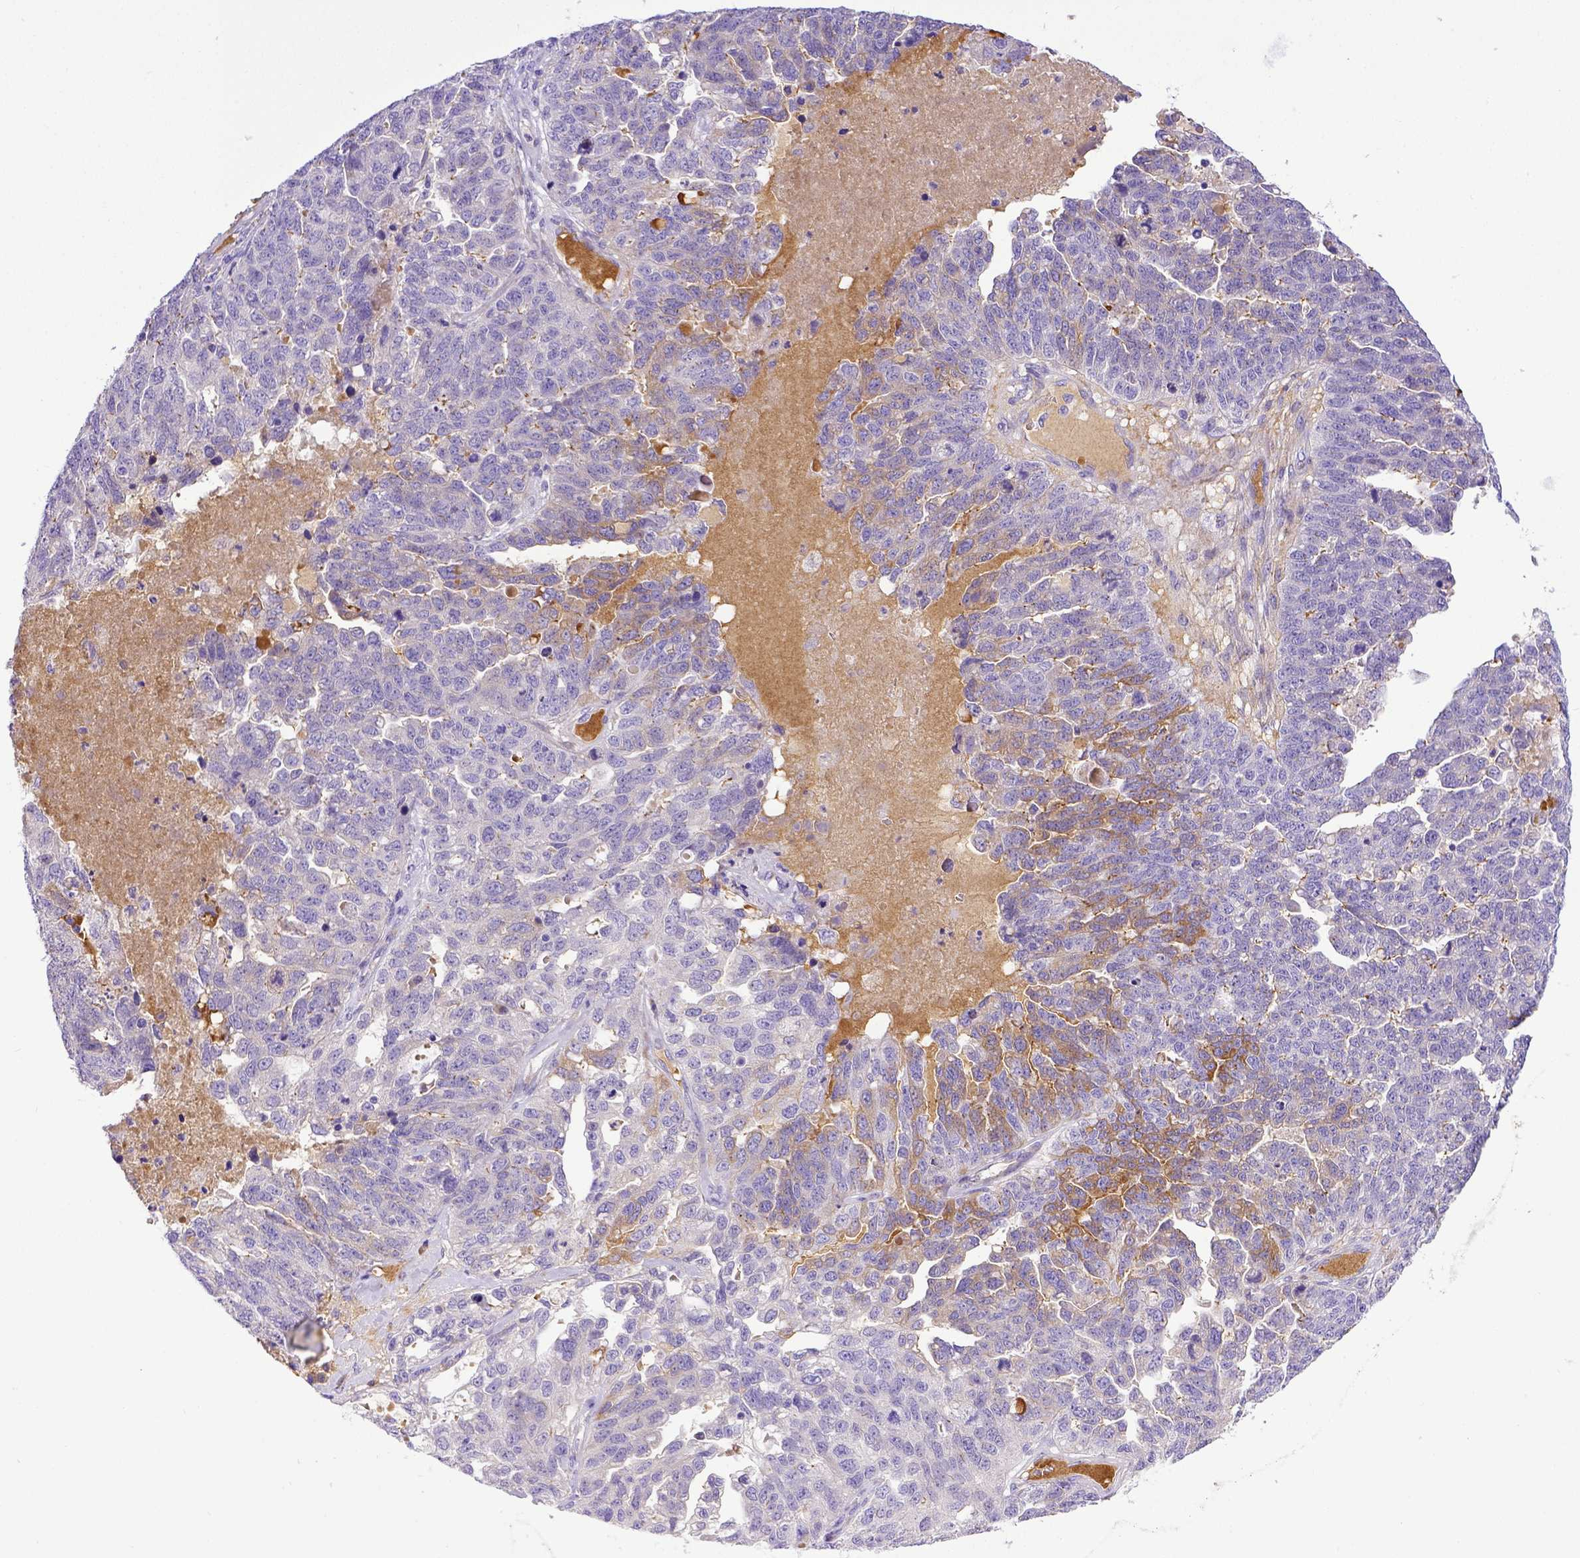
{"staining": {"intensity": "moderate", "quantity": "<25%", "location": "cytoplasmic/membranous"}, "tissue": "ovarian cancer", "cell_type": "Tumor cells", "image_type": "cancer", "snomed": [{"axis": "morphology", "description": "Cystadenocarcinoma, serous, NOS"}, {"axis": "topography", "description": "Ovary"}], "caption": "Approximately <25% of tumor cells in human ovarian cancer (serous cystadenocarcinoma) show moderate cytoplasmic/membranous protein staining as visualized by brown immunohistochemical staining.", "gene": "CFAP300", "patient": {"sex": "female", "age": 71}}